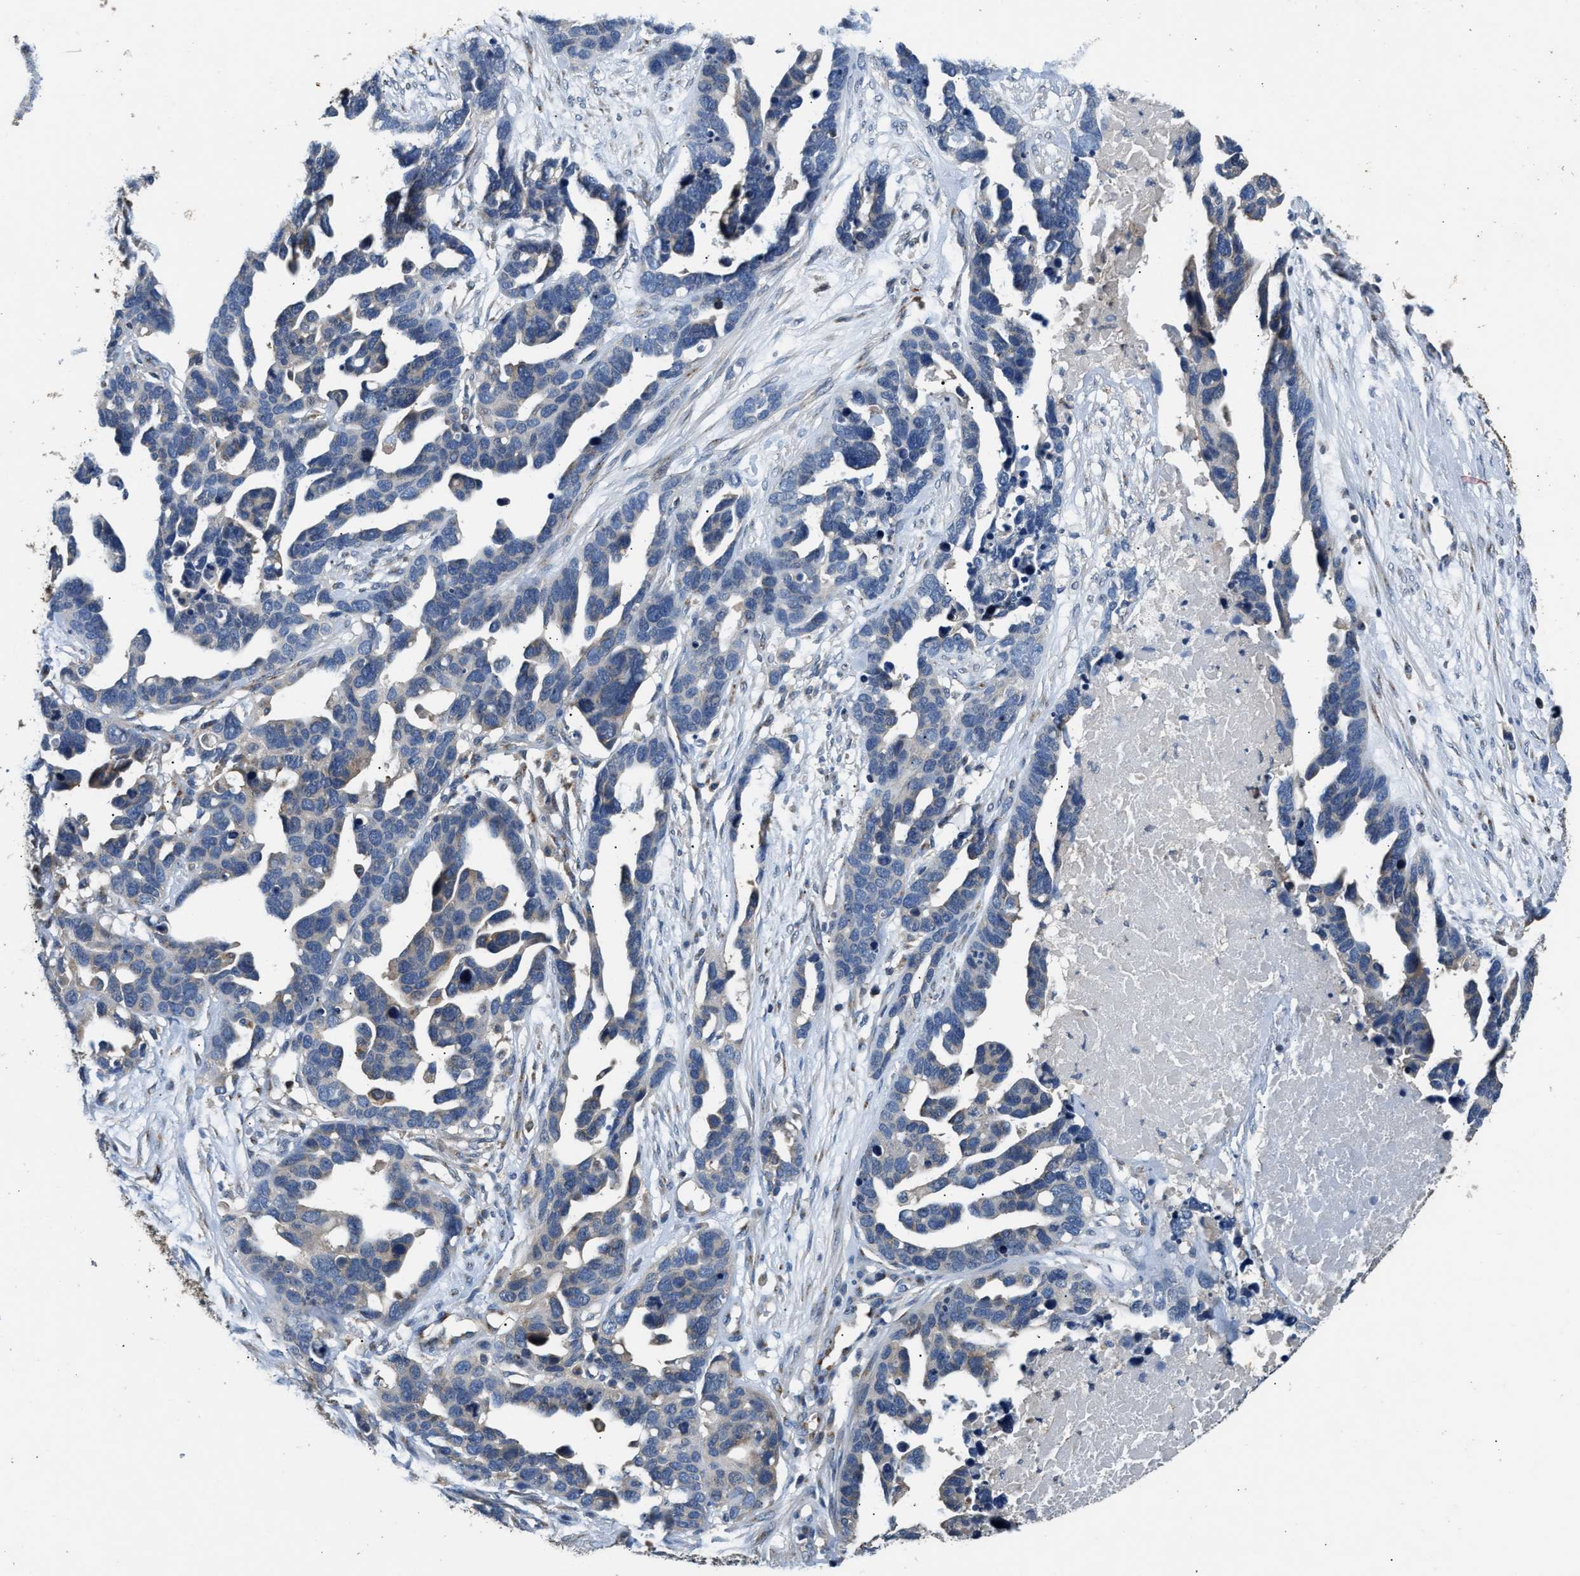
{"staining": {"intensity": "negative", "quantity": "none", "location": "none"}, "tissue": "ovarian cancer", "cell_type": "Tumor cells", "image_type": "cancer", "snomed": [{"axis": "morphology", "description": "Cystadenocarcinoma, serous, NOS"}, {"axis": "topography", "description": "Ovary"}], "caption": "Immunohistochemistry (IHC) histopathology image of neoplastic tissue: ovarian cancer (serous cystadenocarcinoma) stained with DAB (3,3'-diaminobenzidine) displays no significant protein staining in tumor cells.", "gene": "CHUK", "patient": {"sex": "female", "age": 54}}